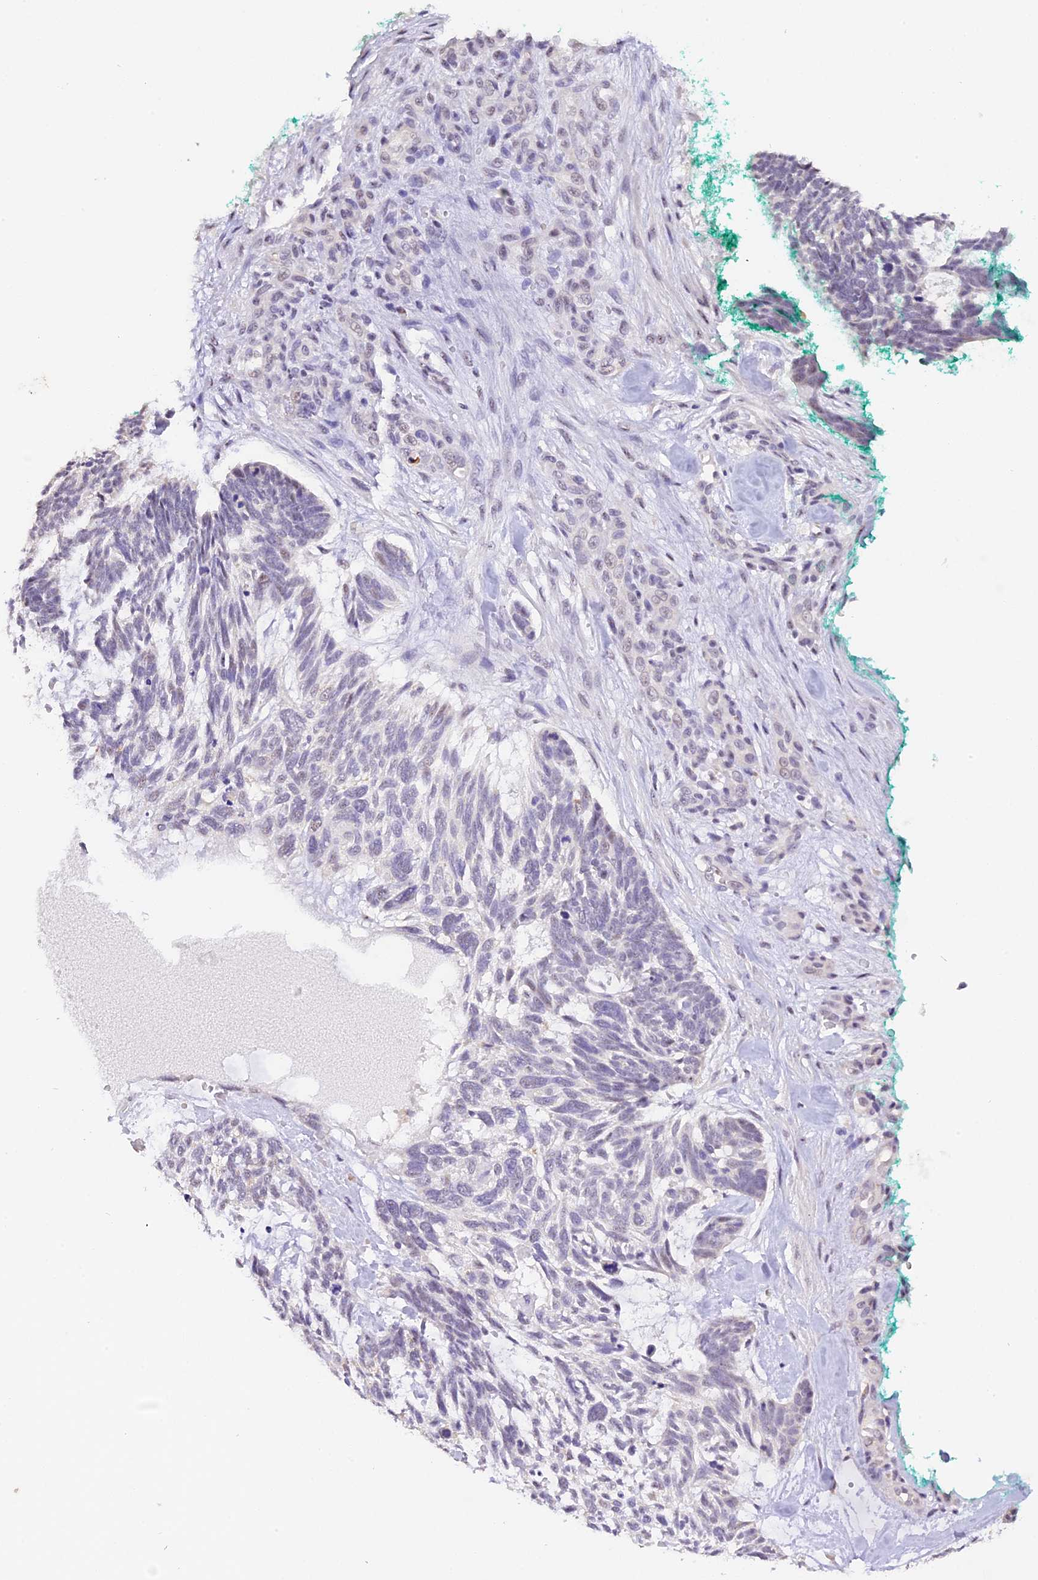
{"staining": {"intensity": "negative", "quantity": "none", "location": "none"}, "tissue": "skin cancer", "cell_type": "Tumor cells", "image_type": "cancer", "snomed": [{"axis": "morphology", "description": "Basal cell carcinoma"}, {"axis": "topography", "description": "Skin"}], "caption": "DAB immunohistochemical staining of human skin cancer (basal cell carcinoma) displays no significant positivity in tumor cells. (DAB (3,3'-diaminobenzidine) immunohistochemistry visualized using brightfield microscopy, high magnification).", "gene": "AHSP", "patient": {"sex": "male", "age": 88}}